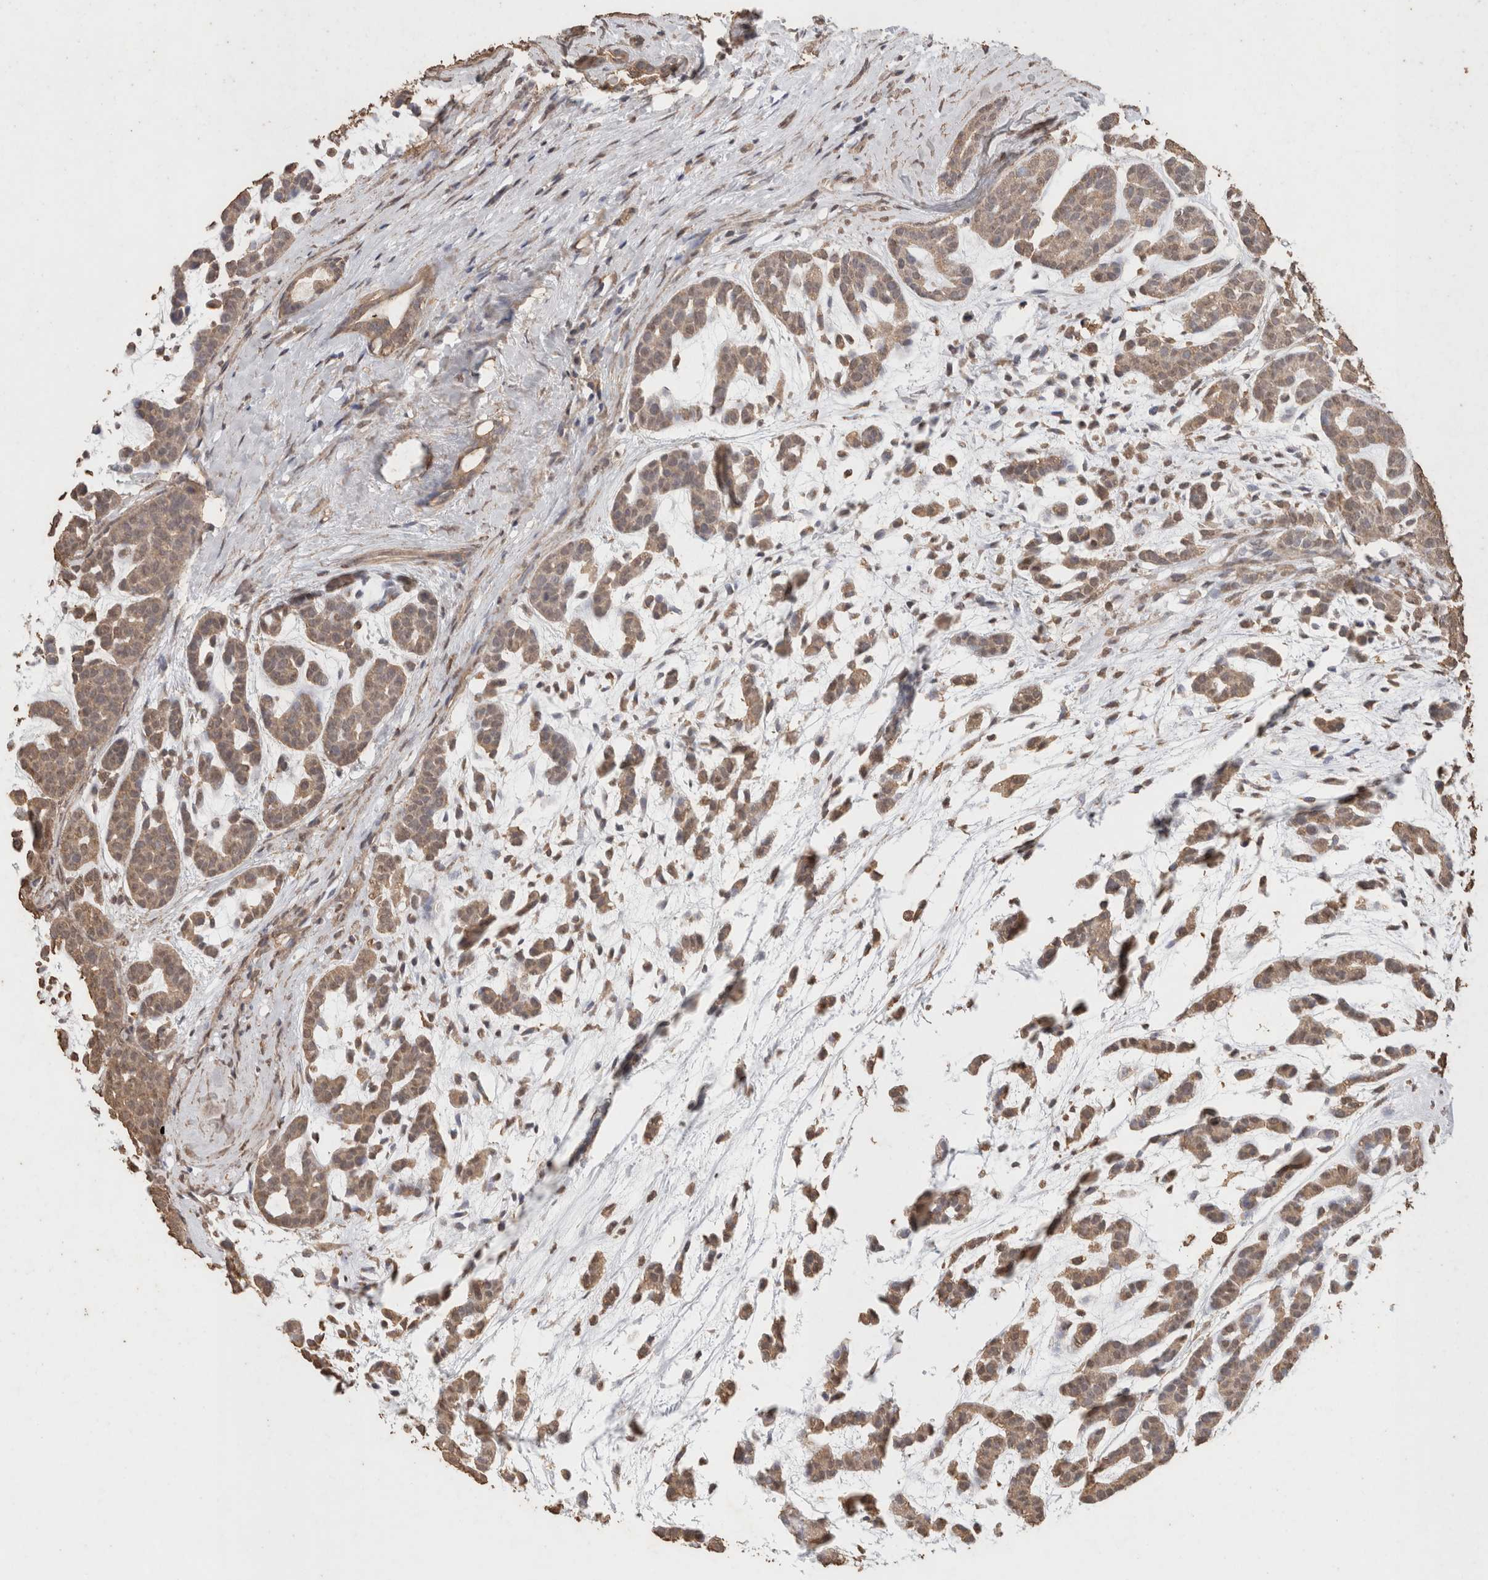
{"staining": {"intensity": "weak", "quantity": ">75%", "location": "cytoplasmic/membranous"}, "tissue": "head and neck cancer", "cell_type": "Tumor cells", "image_type": "cancer", "snomed": [{"axis": "morphology", "description": "Adenocarcinoma, NOS"}, {"axis": "morphology", "description": "Adenoma, NOS"}, {"axis": "topography", "description": "Head-Neck"}], "caption": "Protein staining exhibits weak cytoplasmic/membranous expression in approximately >75% of tumor cells in adenoma (head and neck). (DAB = brown stain, brightfield microscopy at high magnification).", "gene": "CX3CL1", "patient": {"sex": "female", "age": 55}}